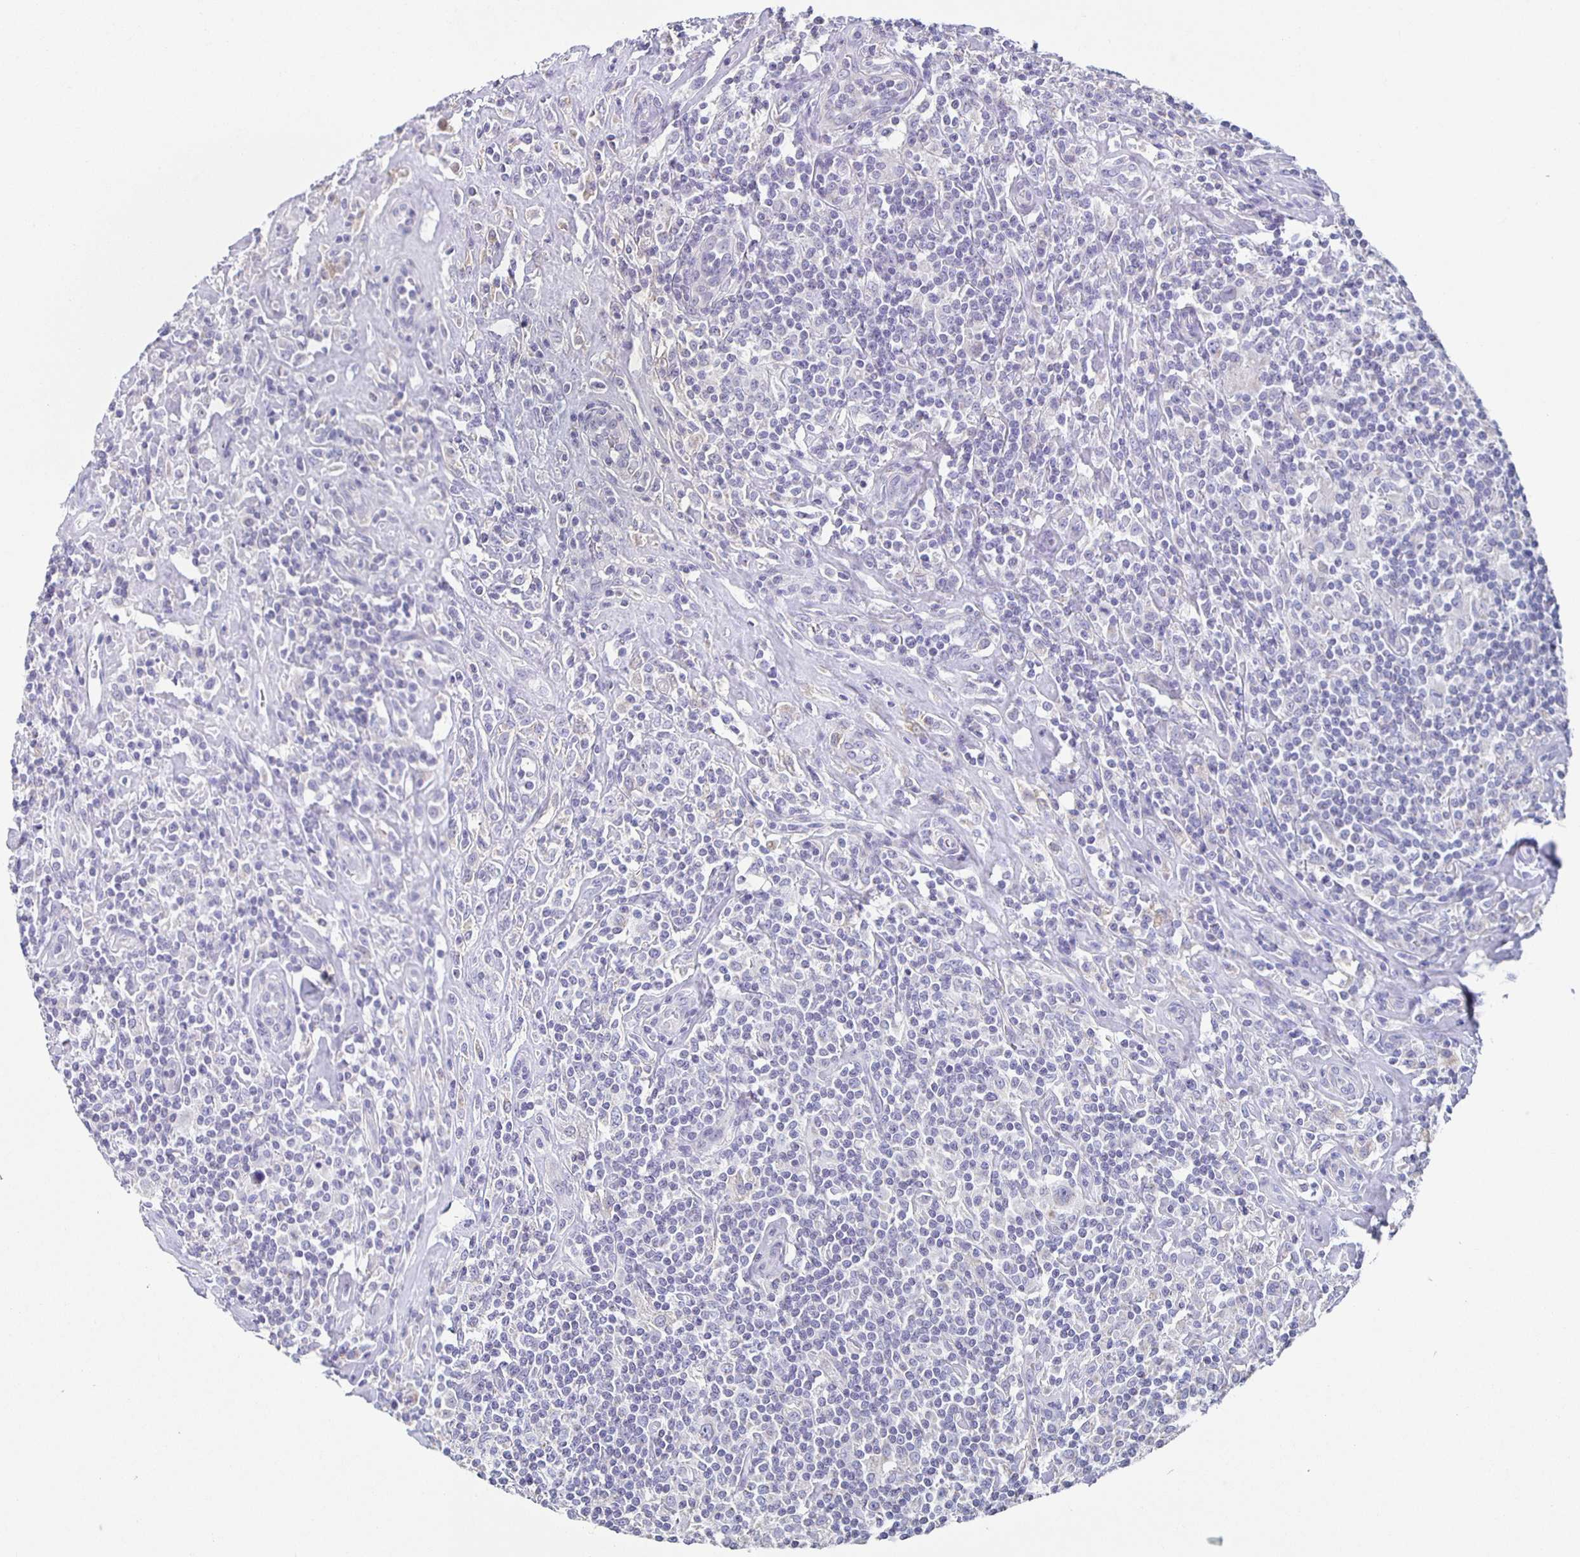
{"staining": {"intensity": "negative", "quantity": "none", "location": "none"}, "tissue": "lymphoma", "cell_type": "Tumor cells", "image_type": "cancer", "snomed": [{"axis": "morphology", "description": "Hodgkin's disease, NOS"}, {"axis": "morphology", "description": "Hodgkin's lymphoma, nodular sclerosis"}, {"axis": "topography", "description": "Lymph node"}], "caption": "The image exhibits no significant expression in tumor cells of lymphoma.", "gene": "TPPP", "patient": {"sex": "female", "age": 10}}